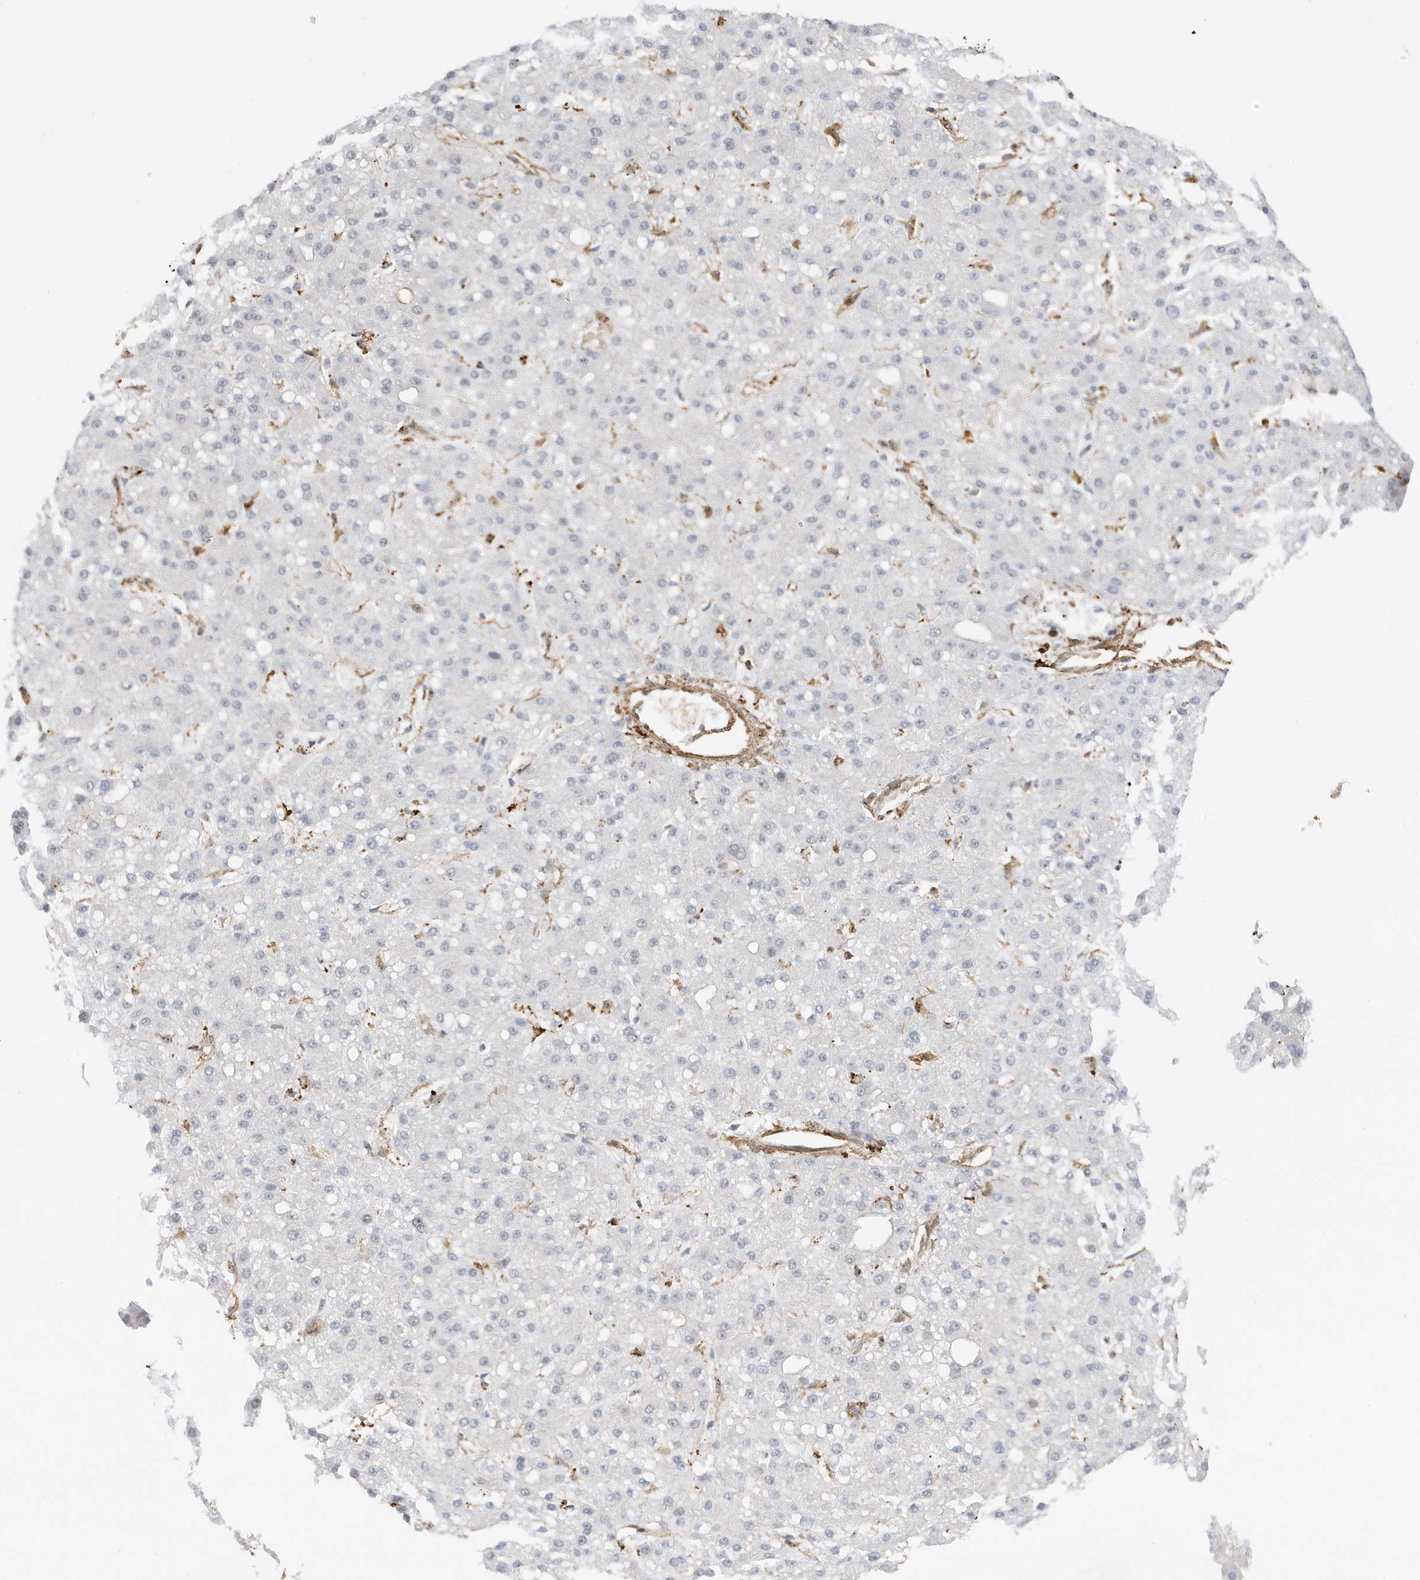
{"staining": {"intensity": "negative", "quantity": "none", "location": "none"}, "tissue": "liver cancer", "cell_type": "Tumor cells", "image_type": "cancer", "snomed": [{"axis": "morphology", "description": "Carcinoma, Hepatocellular, NOS"}, {"axis": "topography", "description": "Liver"}], "caption": "A high-resolution micrograph shows IHC staining of liver cancer (hepatocellular carcinoma), which demonstrates no significant staining in tumor cells.", "gene": "PHACTR2", "patient": {"sex": "male", "age": 67}}